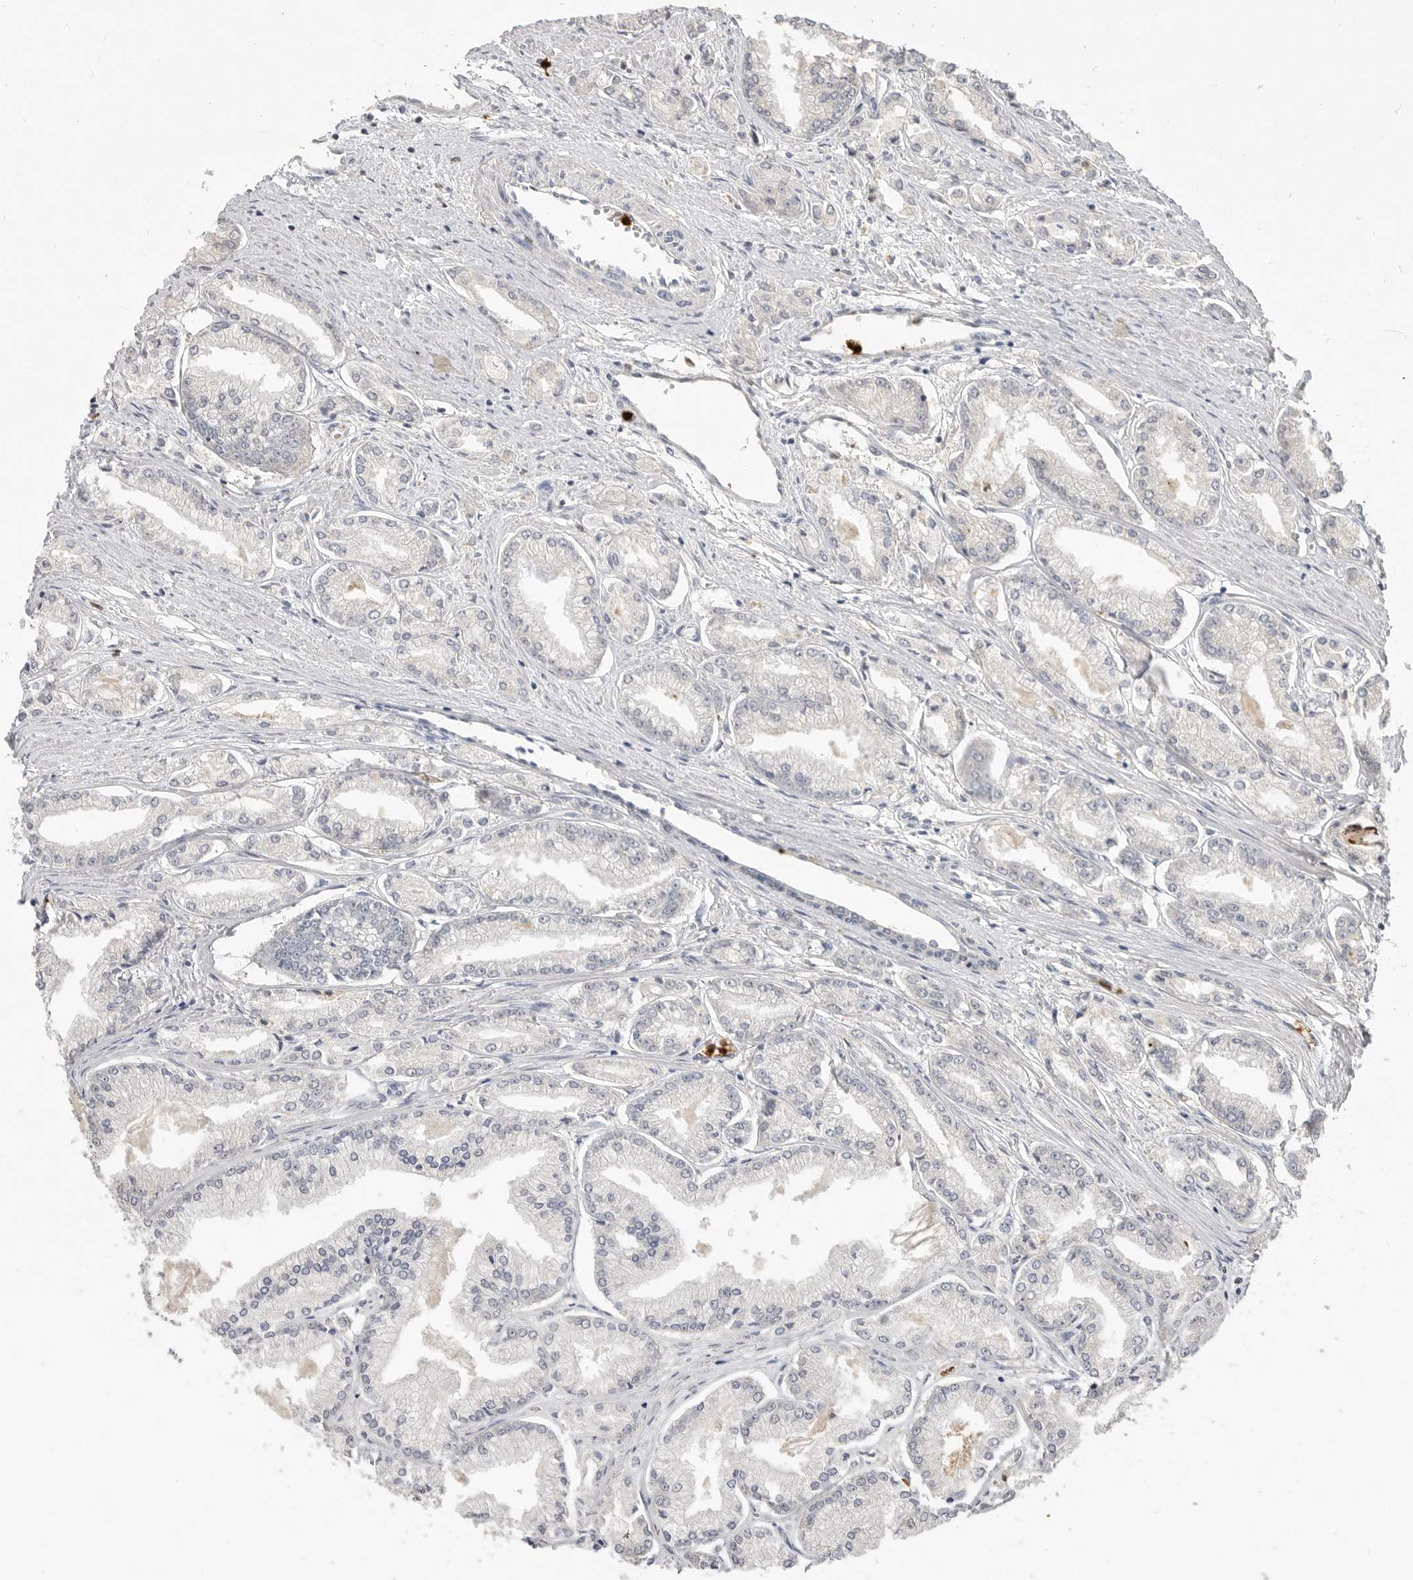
{"staining": {"intensity": "negative", "quantity": "none", "location": "none"}, "tissue": "prostate cancer", "cell_type": "Tumor cells", "image_type": "cancer", "snomed": [{"axis": "morphology", "description": "Adenocarcinoma, Low grade"}, {"axis": "topography", "description": "Prostate"}], "caption": "IHC of human prostate cancer shows no positivity in tumor cells. Brightfield microscopy of IHC stained with DAB (brown) and hematoxylin (blue), captured at high magnification.", "gene": "LTBR", "patient": {"sex": "male", "age": 52}}